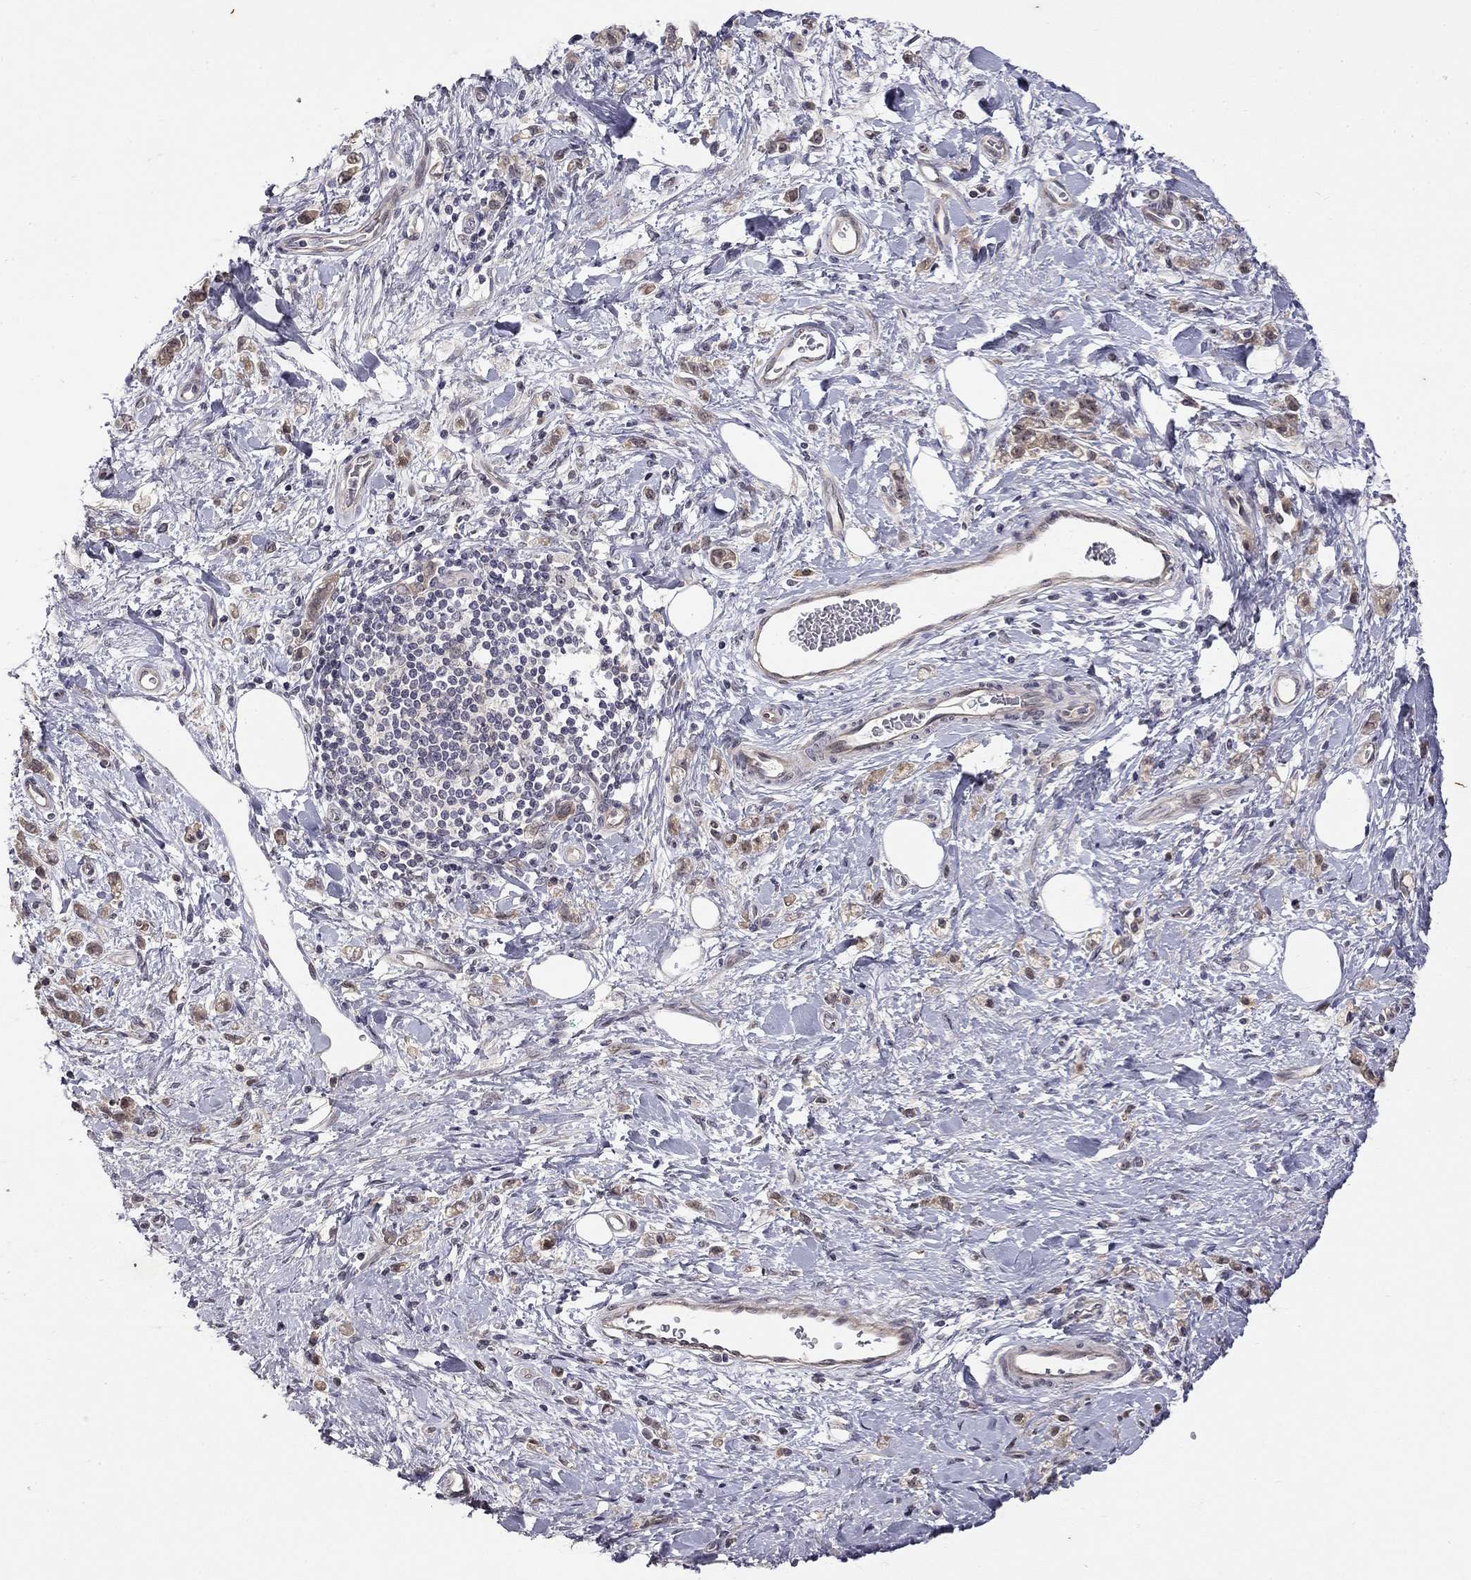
{"staining": {"intensity": "moderate", "quantity": "<25%", "location": "cytoplasmic/membranous"}, "tissue": "stomach cancer", "cell_type": "Tumor cells", "image_type": "cancer", "snomed": [{"axis": "morphology", "description": "Adenocarcinoma, NOS"}, {"axis": "topography", "description": "Stomach"}], "caption": "Protein analysis of stomach cancer tissue reveals moderate cytoplasmic/membranous positivity in about <25% of tumor cells. The protein of interest is stained brown, and the nuclei are stained in blue (DAB (3,3'-diaminobenzidine) IHC with brightfield microscopy, high magnification).", "gene": "STXBP6", "patient": {"sex": "male", "age": 77}}